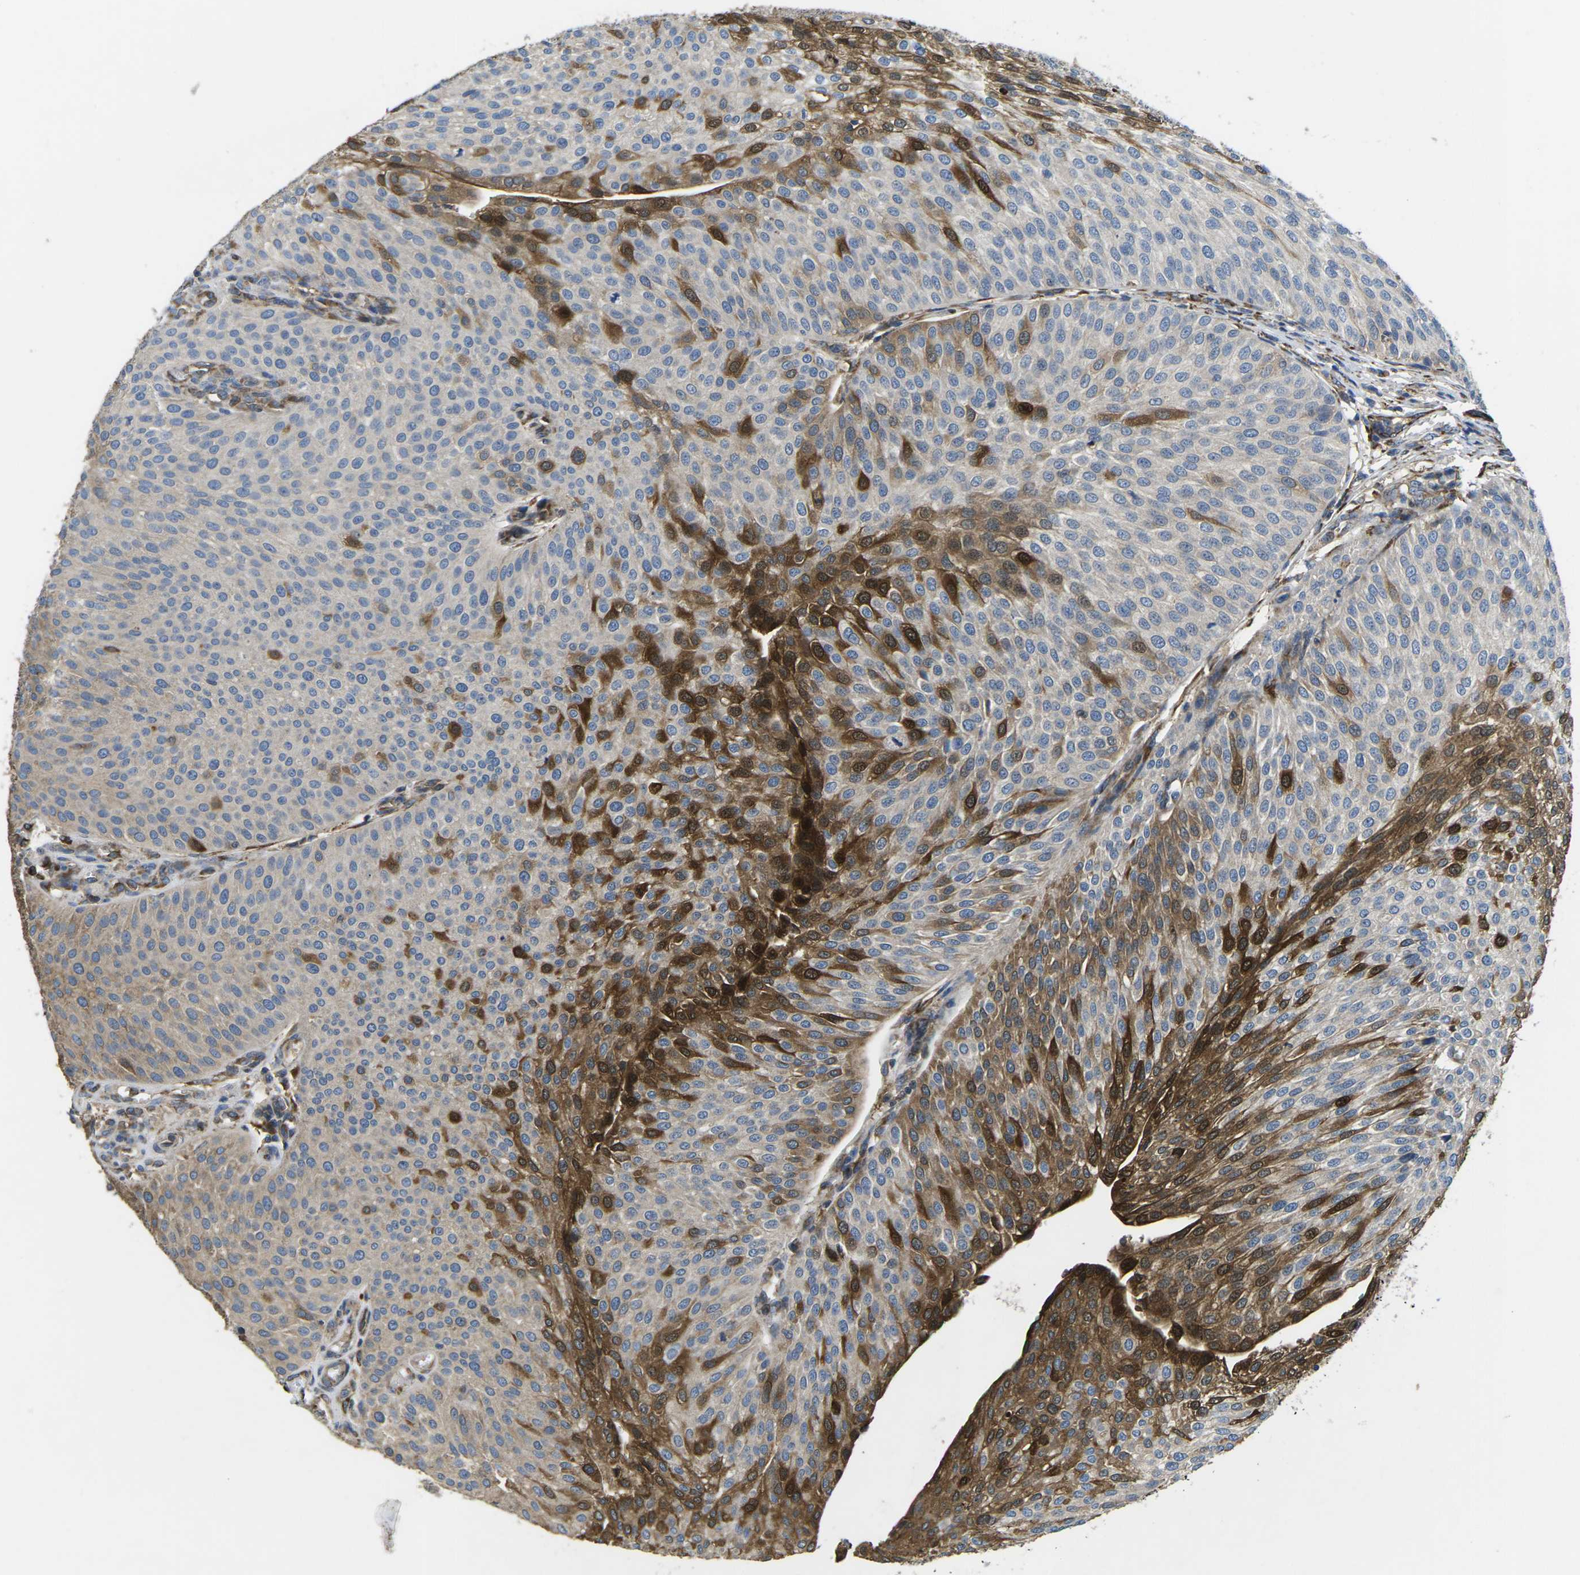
{"staining": {"intensity": "strong", "quantity": "<25%", "location": "cytoplasmic/membranous,nuclear"}, "tissue": "urothelial cancer", "cell_type": "Tumor cells", "image_type": "cancer", "snomed": [{"axis": "morphology", "description": "Urothelial carcinoma, Low grade"}, {"axis": "topography", "description": "Smooth muscle"}, {"axis": "topography", "description": "Urinary bladder"}], "caption": "Urothelial cancer was stained to show a protein in brown. There is medium levels of strong cytoplasmic/membranous and nuclear expression in about <25% of tumor cells.", "gene": "PDZD8", "patient": {"sex": "male", "age": 60}}